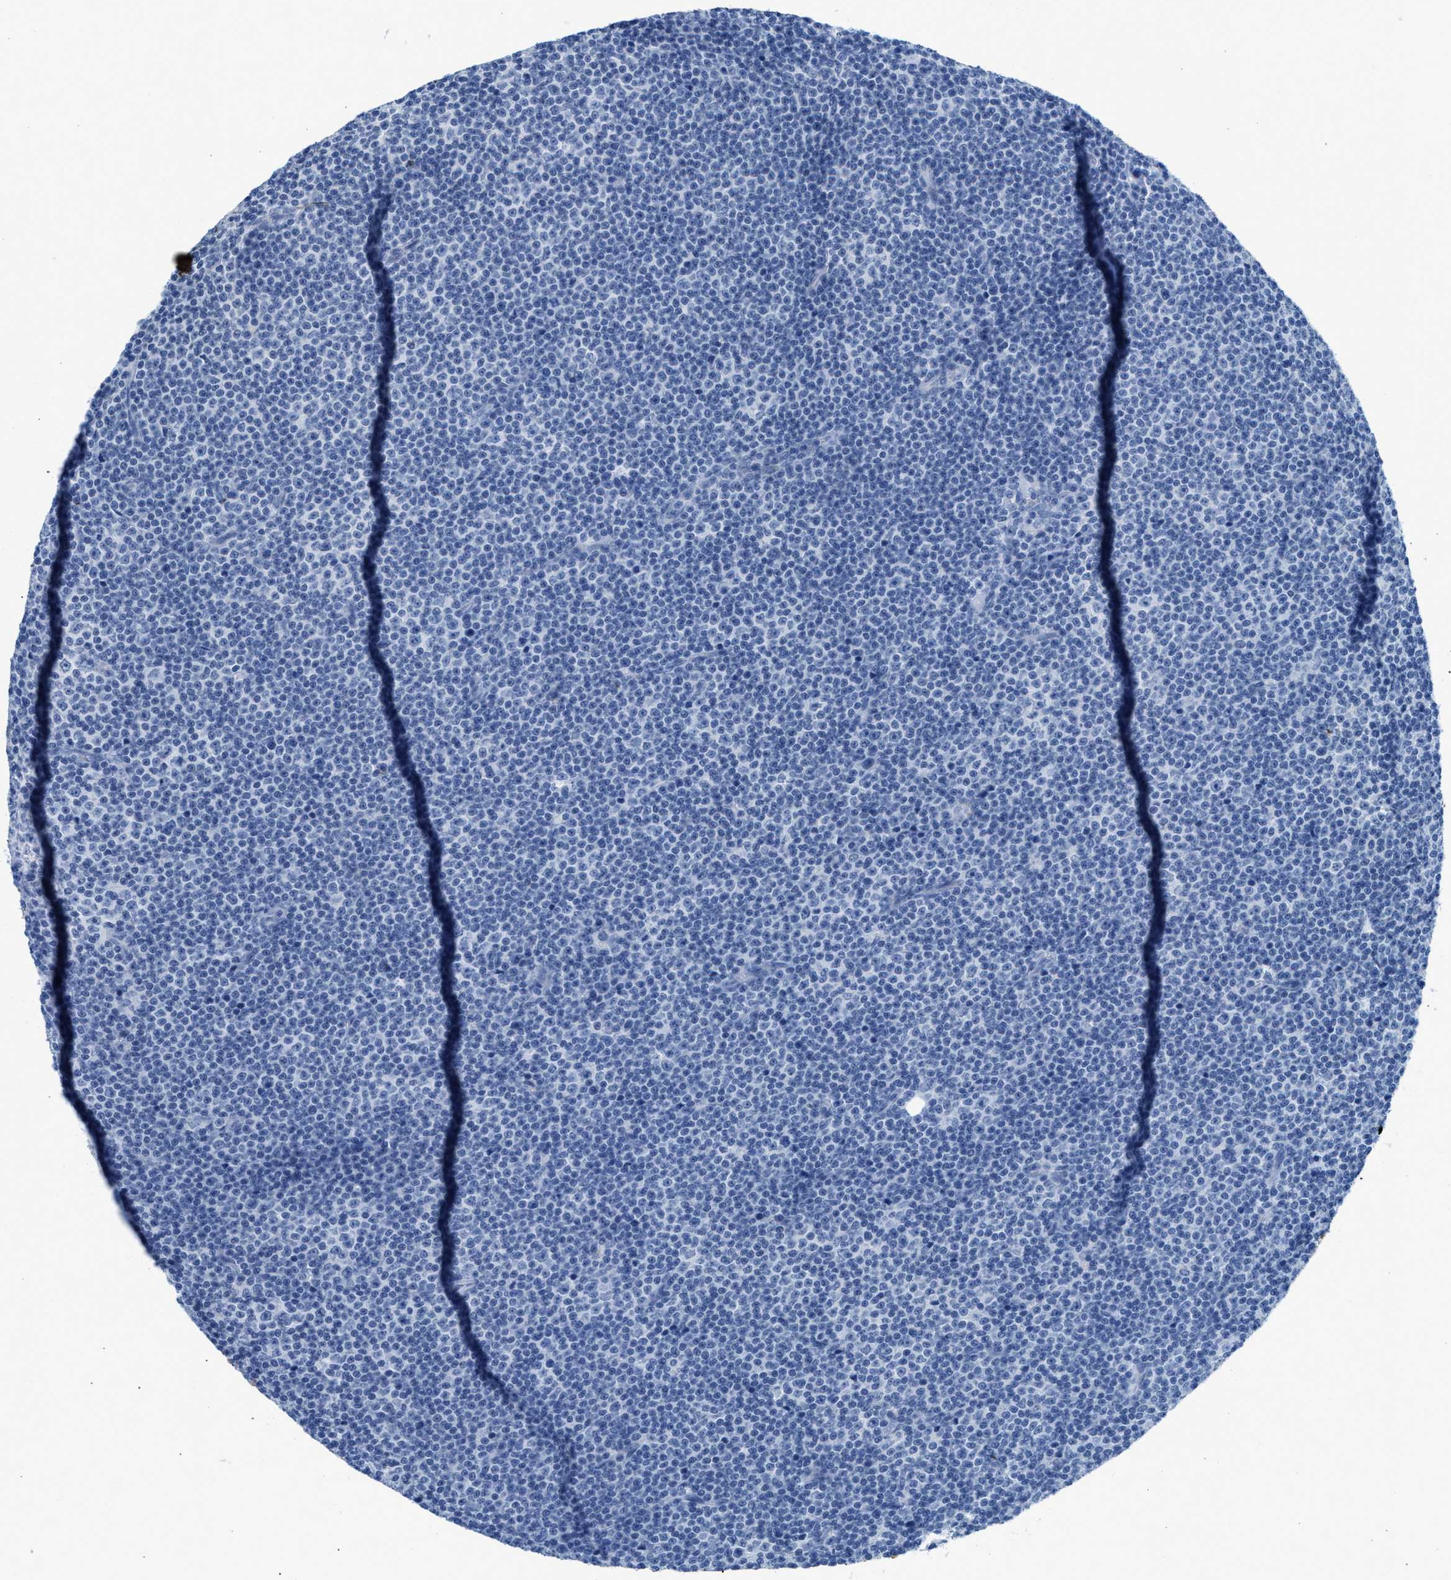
{"staining": {"intensity": "negative", "quantity": "none", "location": "none"}, "tissue": "lymphoma", "cell_type": "Tumor cells", "image_type": "cancer", "snomed": [{"axis": "morphology", "description": "Malignant lymphoma, non-Hodgkin's type, Low grade"}, {"axis": "topography", "description": "Lymph node"}], "caption": "Tumor cells are negative for protein expression in human low-grade malignant lymphoma, non-Hodgkin's type.", "gene": "TNR", "patient": {"sex": "female", "age": 67}}